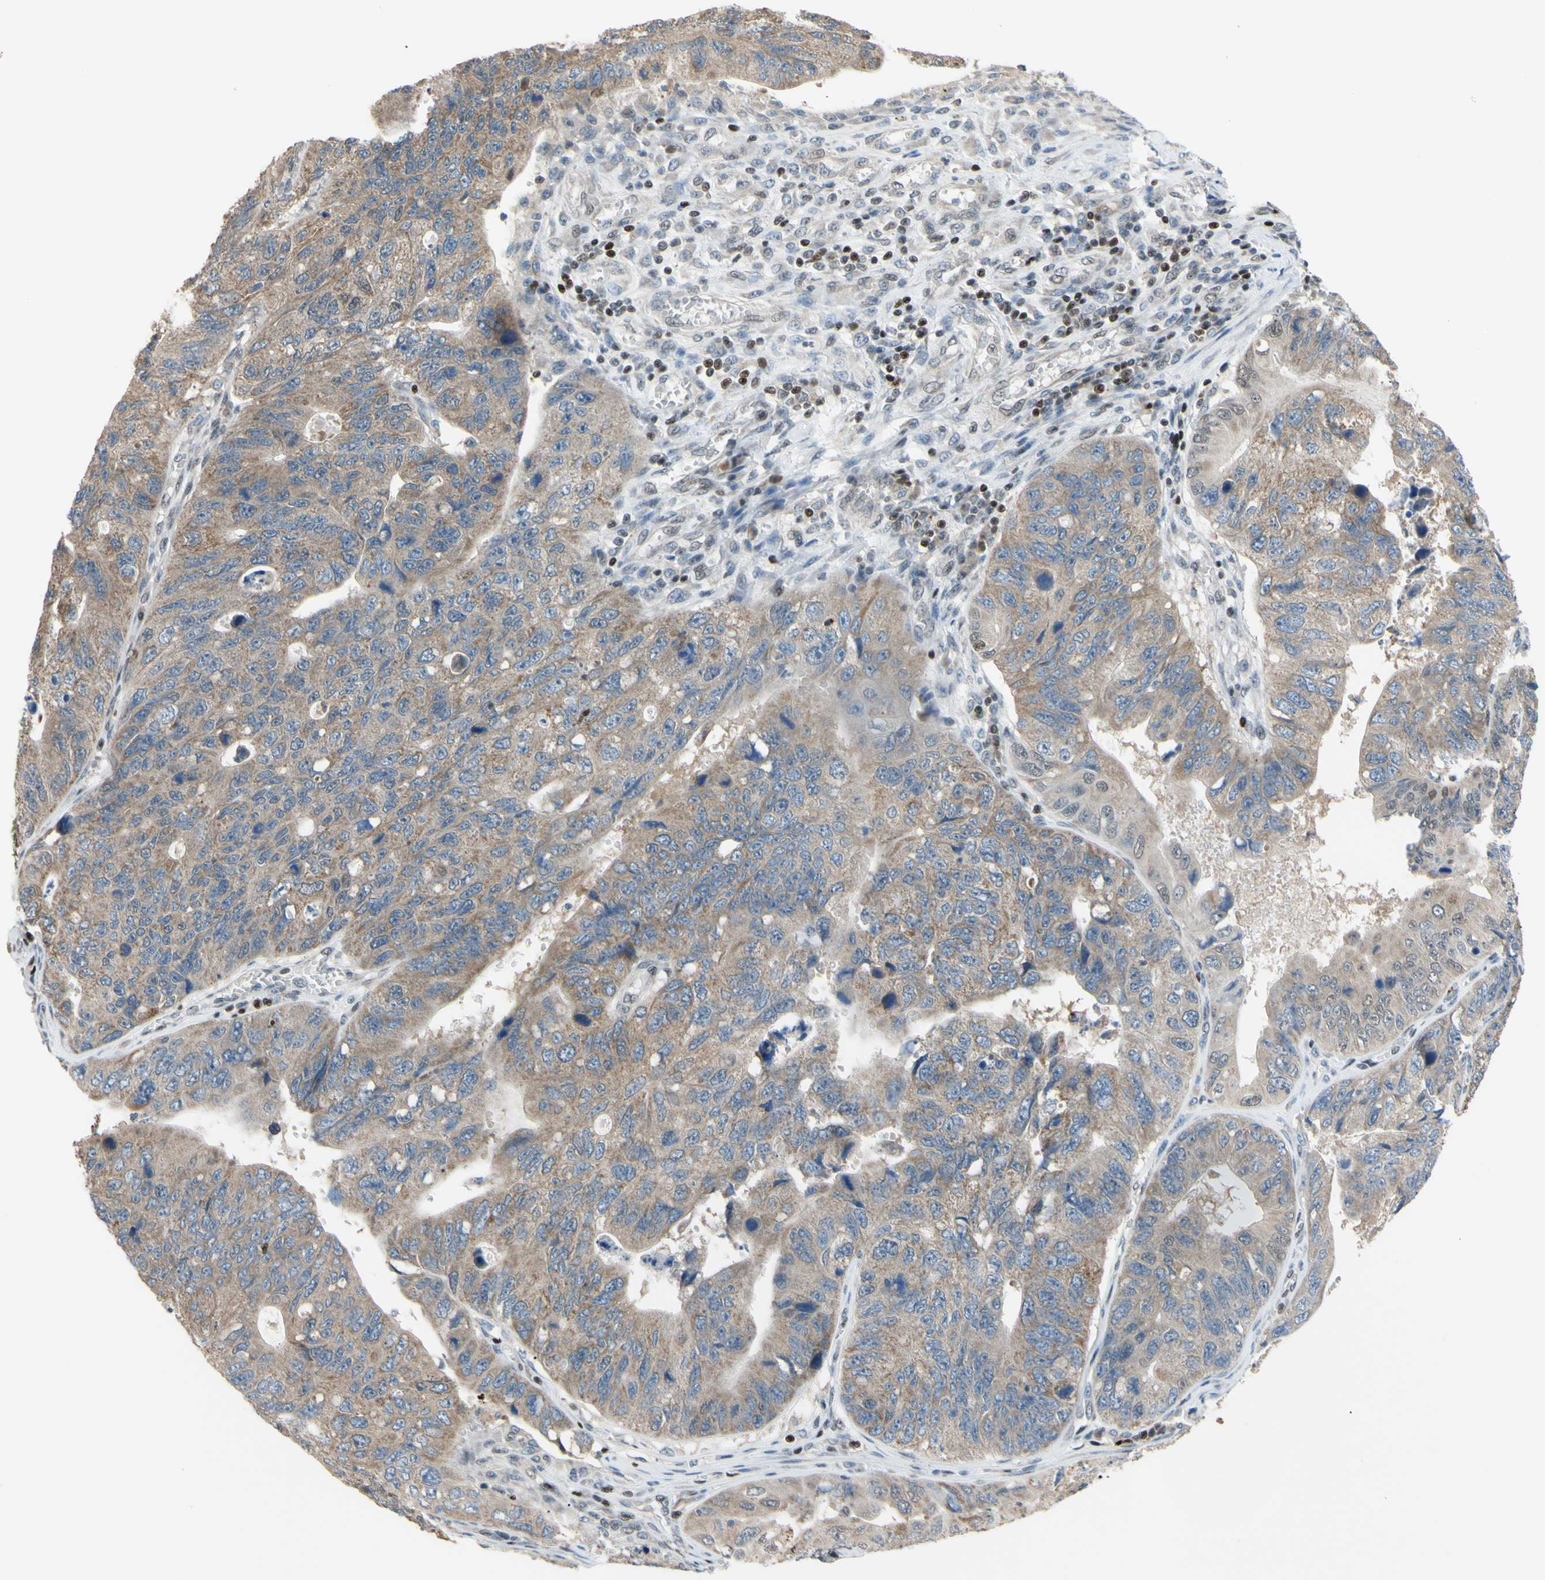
{"staining": {"intensity": "moderate", "quantity": ">75%", "location": "cytoplasmic/membranous"}, "tissue": "stomach cancer", "cell_type": "Tumor cells", "image_type": "cancer", "snomed": [{"axis": "morphology", "description": "Adenocarcinoma, NOS"}, {"axis": "topography", "description": "Stomach"}], "caption": "This image demonstrates immunohistochemistry staining of stomach cancer (adenocarcinoma), with medium moderate cytoplasmic/membranous expression in approximately >75% of tumor cells.", "gene": "SP4", "patient": {"sex": "male", "age": 59}}